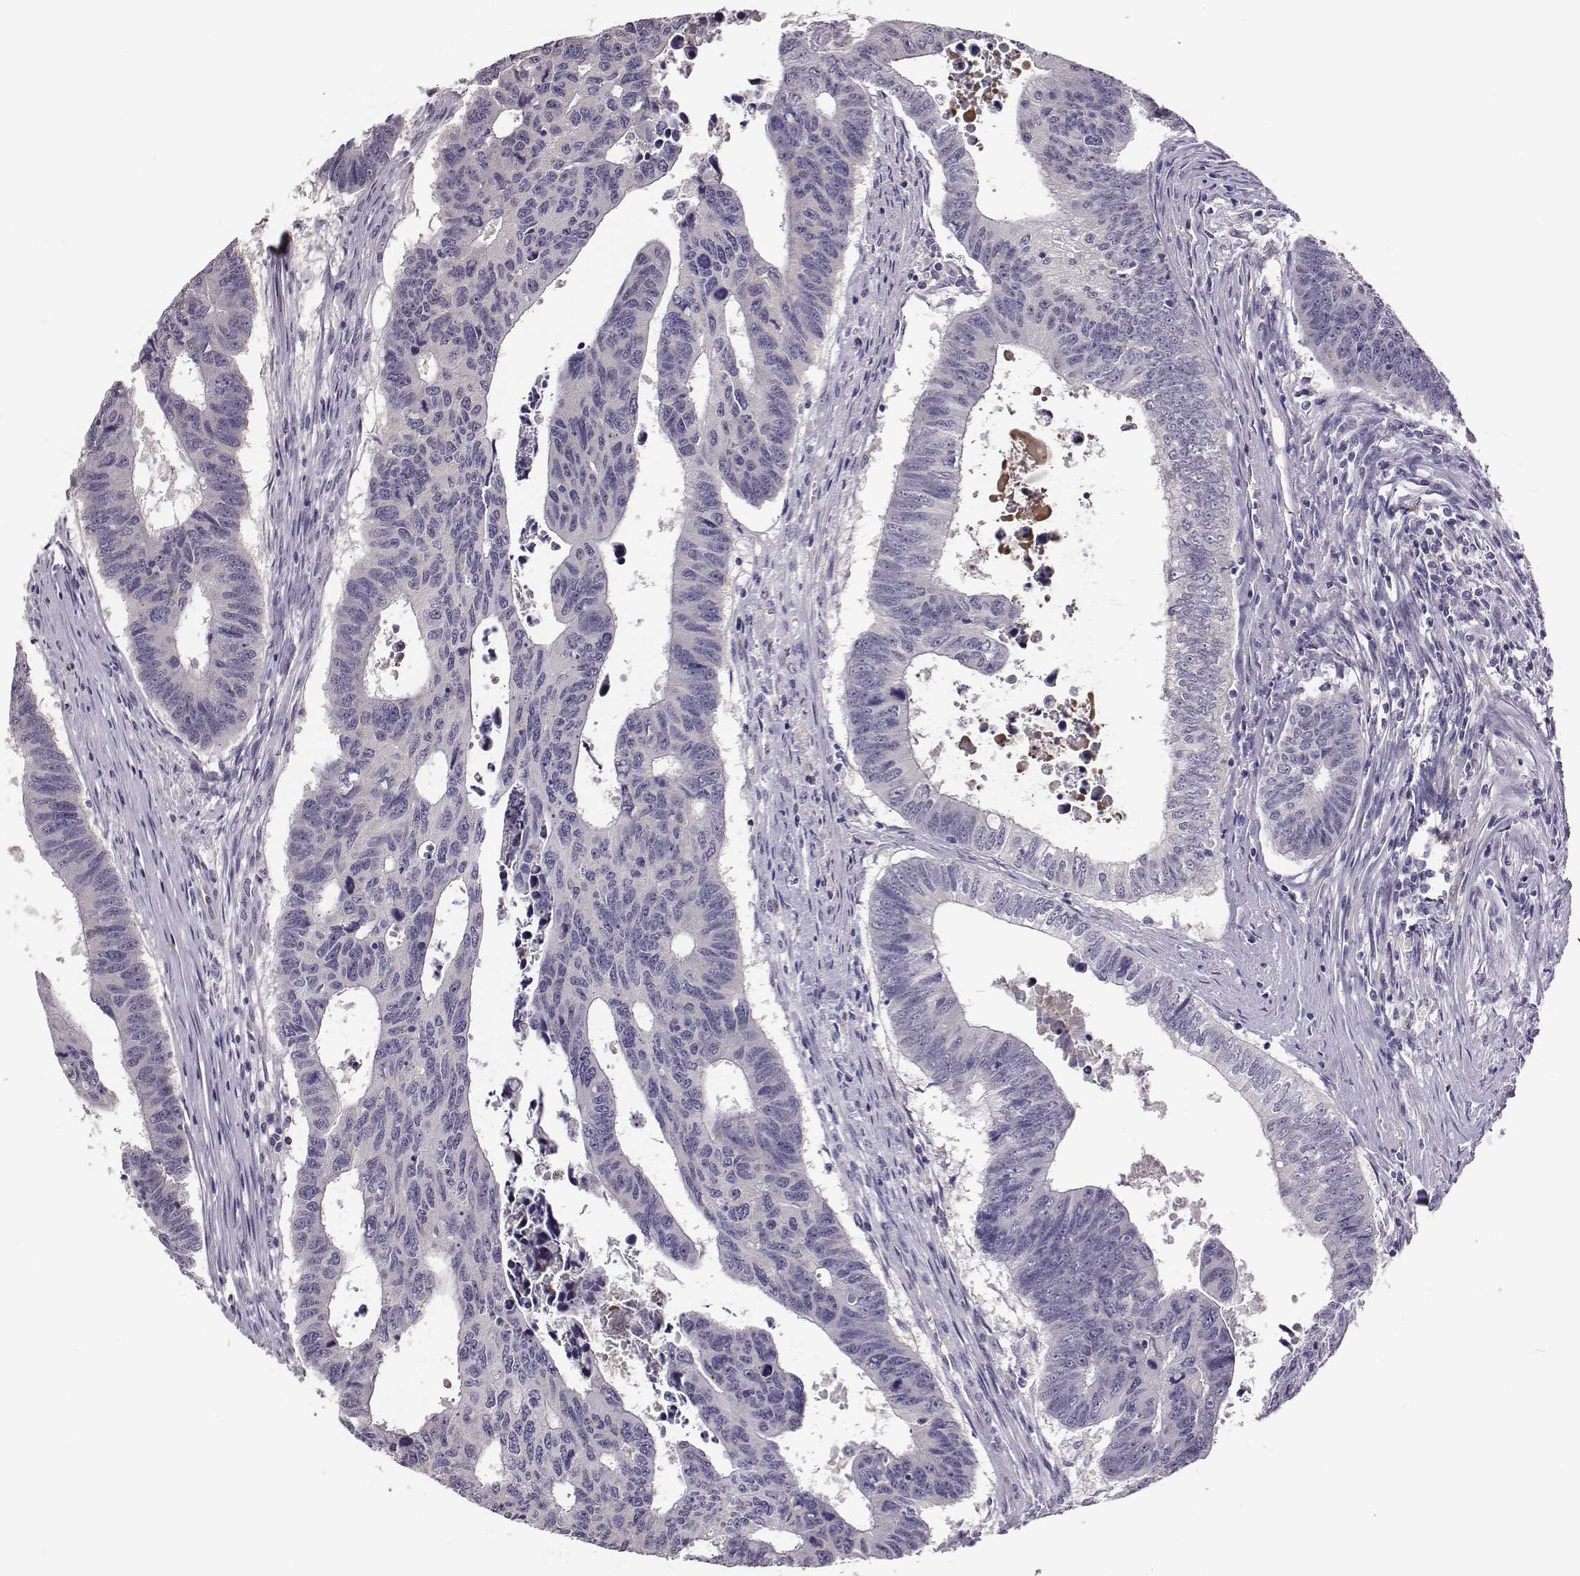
{"staining": {"intensity": "negative", "quantity": "none", "location": "none"}, "tissue": "colorectal cancer", "cell_type": "Tumor cells", "image_type": "cancer", "snomed": [{"axis": "morphology", "description": "Adenocarcinoma, NOS"}, {"axis": "topography", "description": "Rectum"}], "caption": "High magnification brightfield microscopy of colorectal cancer (adenocarcinoma) stained with DAB (brown) and counterstained with hematoxylin (blue): tumor cells show no significant positivity.", "gene": "KMO", "patient": {"sex": "female", "age": 85}}